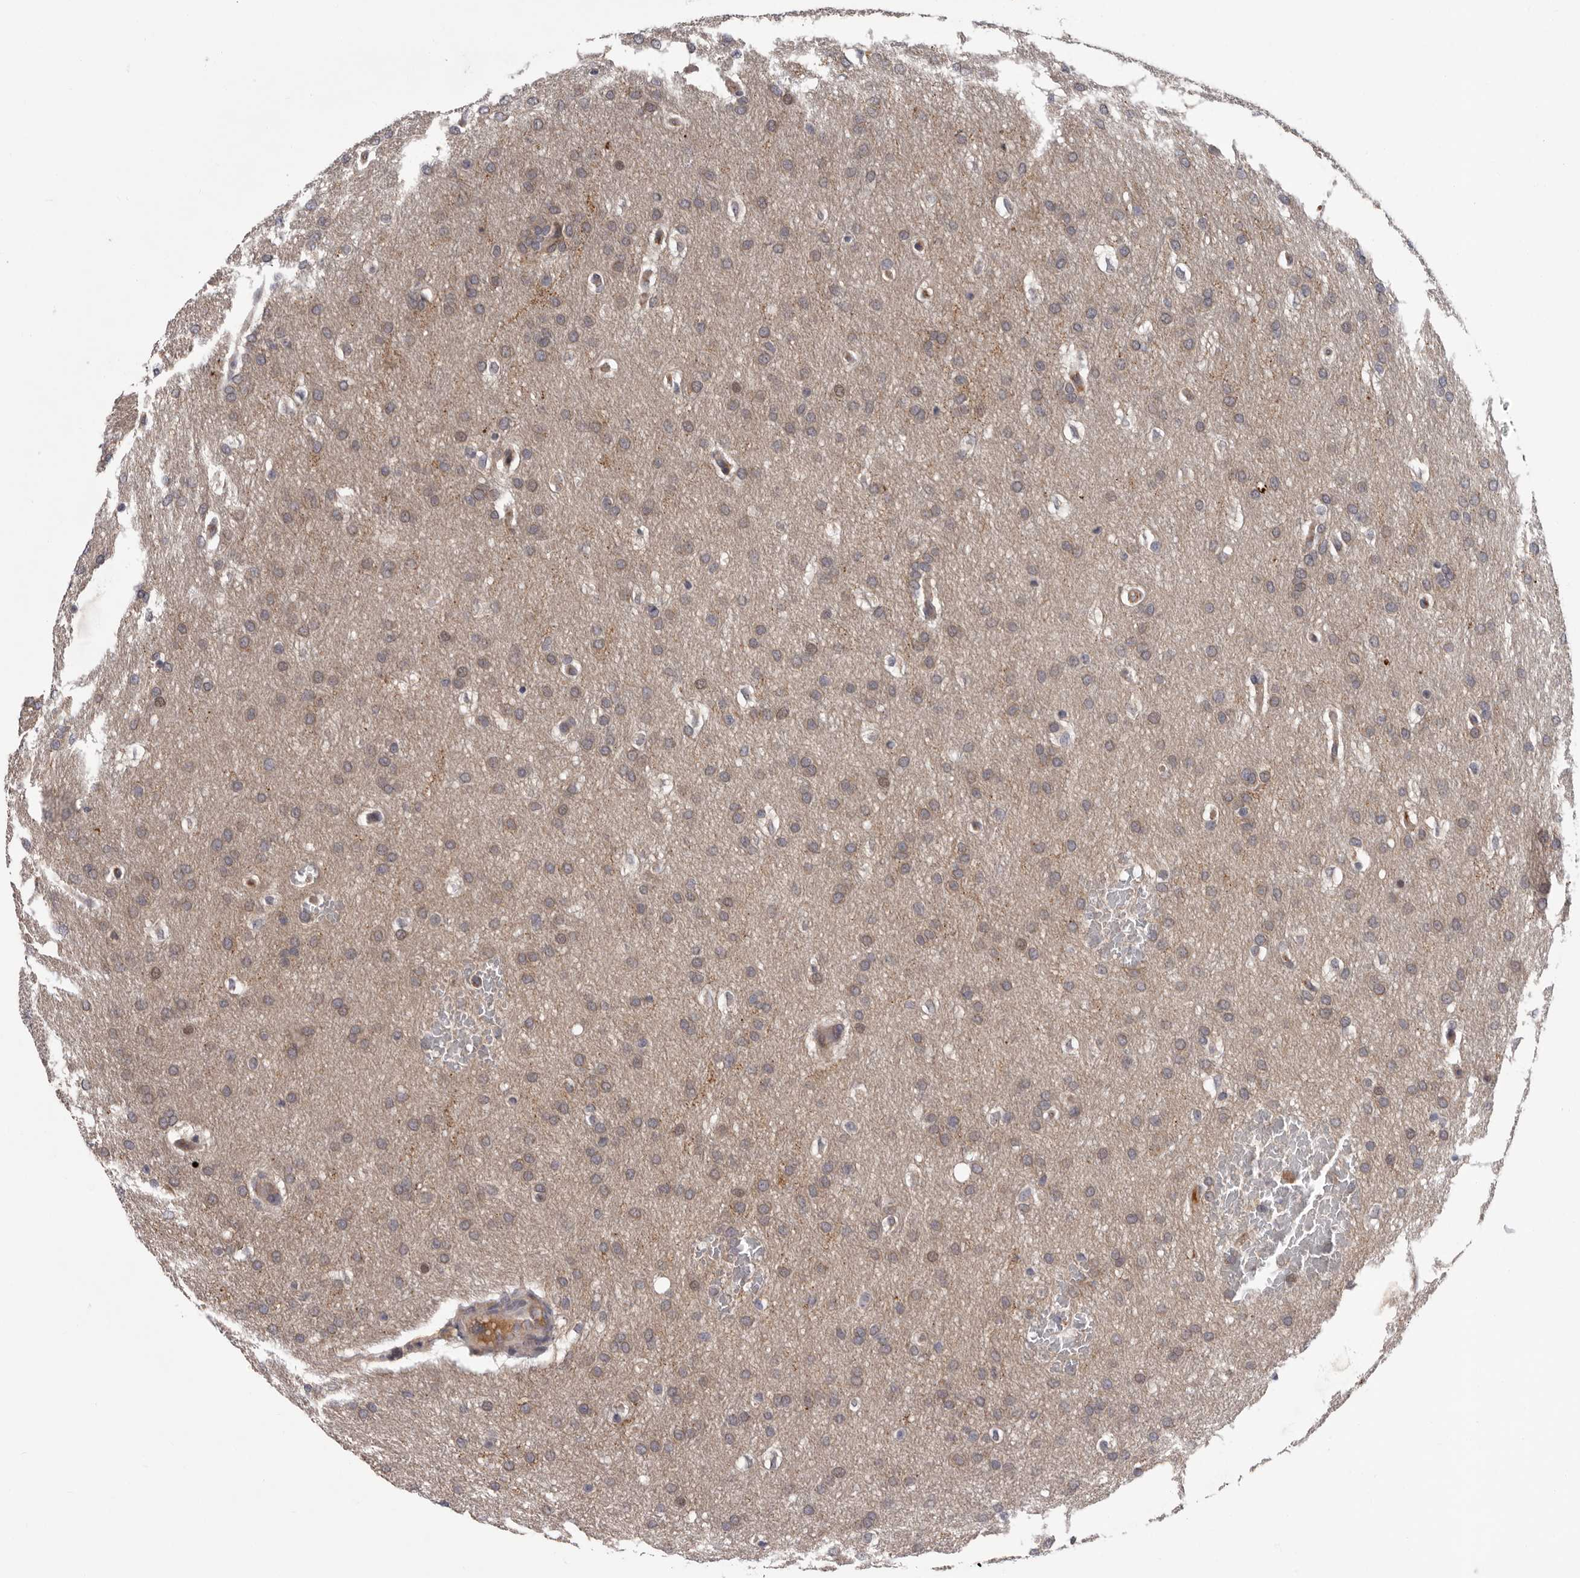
{"staining": {"intensity": "weak", "quantity": "25%-75%", "location": "cytoplasmic/membranous"}, "tissue": "glioma", "cell_type": "Tumor cells", "image_type": "cancer", "snomed": [{"axis": "morphology", "description": "Glioma, malignant, Low grade"}, {"axis": "topography", "description": "Brain"}], "caption": "Malignant low-grade glioma stained for a protein displays weak cytoplasmic/membranous positivity in tumor cells.", "gene": "MED8", "patient": {"sex": "female", "age": 37}}